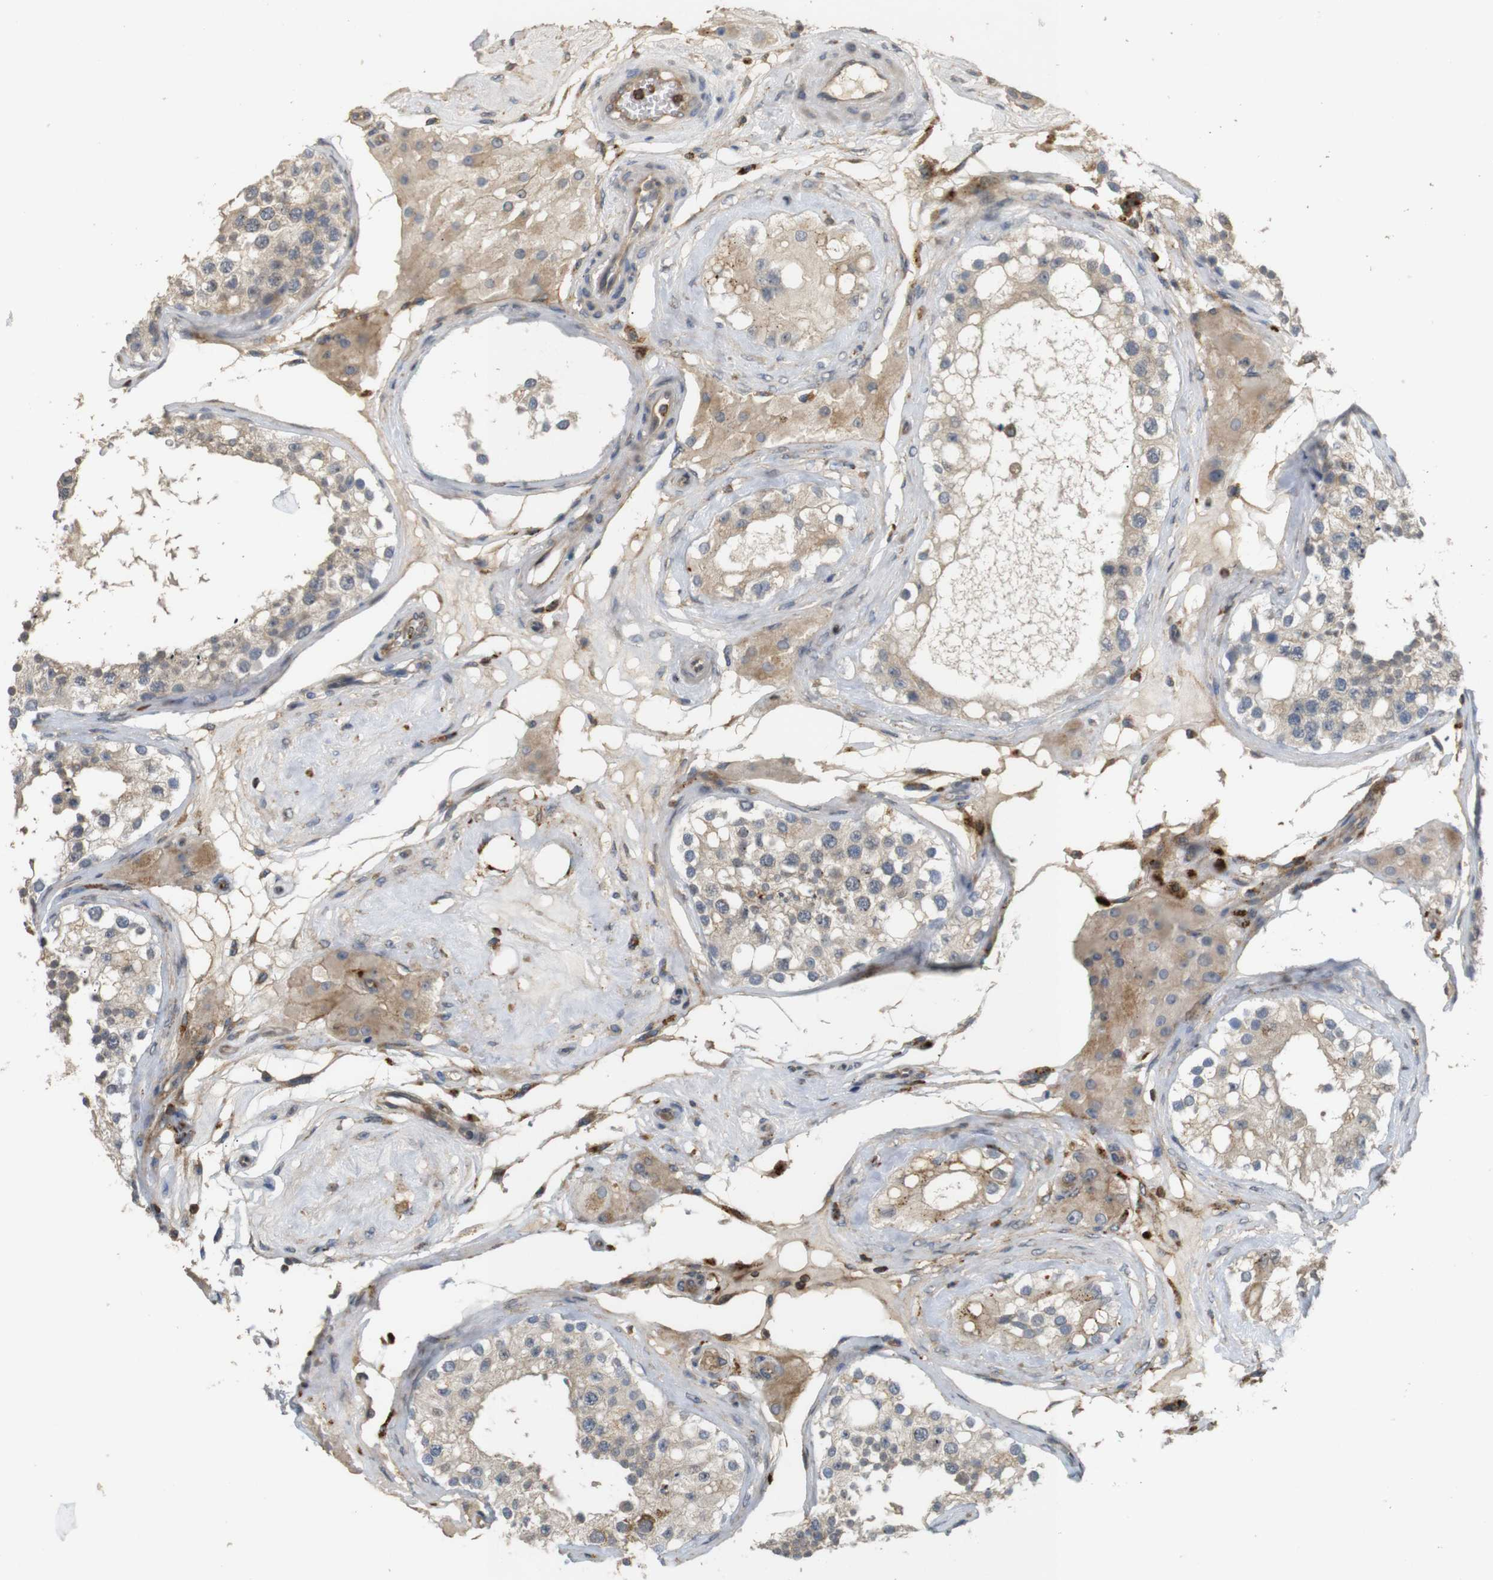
{"staining": {"intensity": "weak", "quantity": "25%-75%", "location": "cytoplasmic/membranous"}, "tissue": "testis", "cell_type": "Cells in seminiferous ducts", "image_type": "normal", "snomed": [{"axis": "morphology", "description": "Normal tissue, NOS"}, {"axis": "topography", "description": "Testis"}], "caption": "Immunohistochemistry (IHC) (DAB (3,3'-diaminobenzidine)) staining of benign testis reveals weak cytoplasmic/membranous protein expression in approximately 25%-75% of cells in seminiferous ducts.", "gene": "KSR1", "patient": {"sex": "male", "age": 68}}